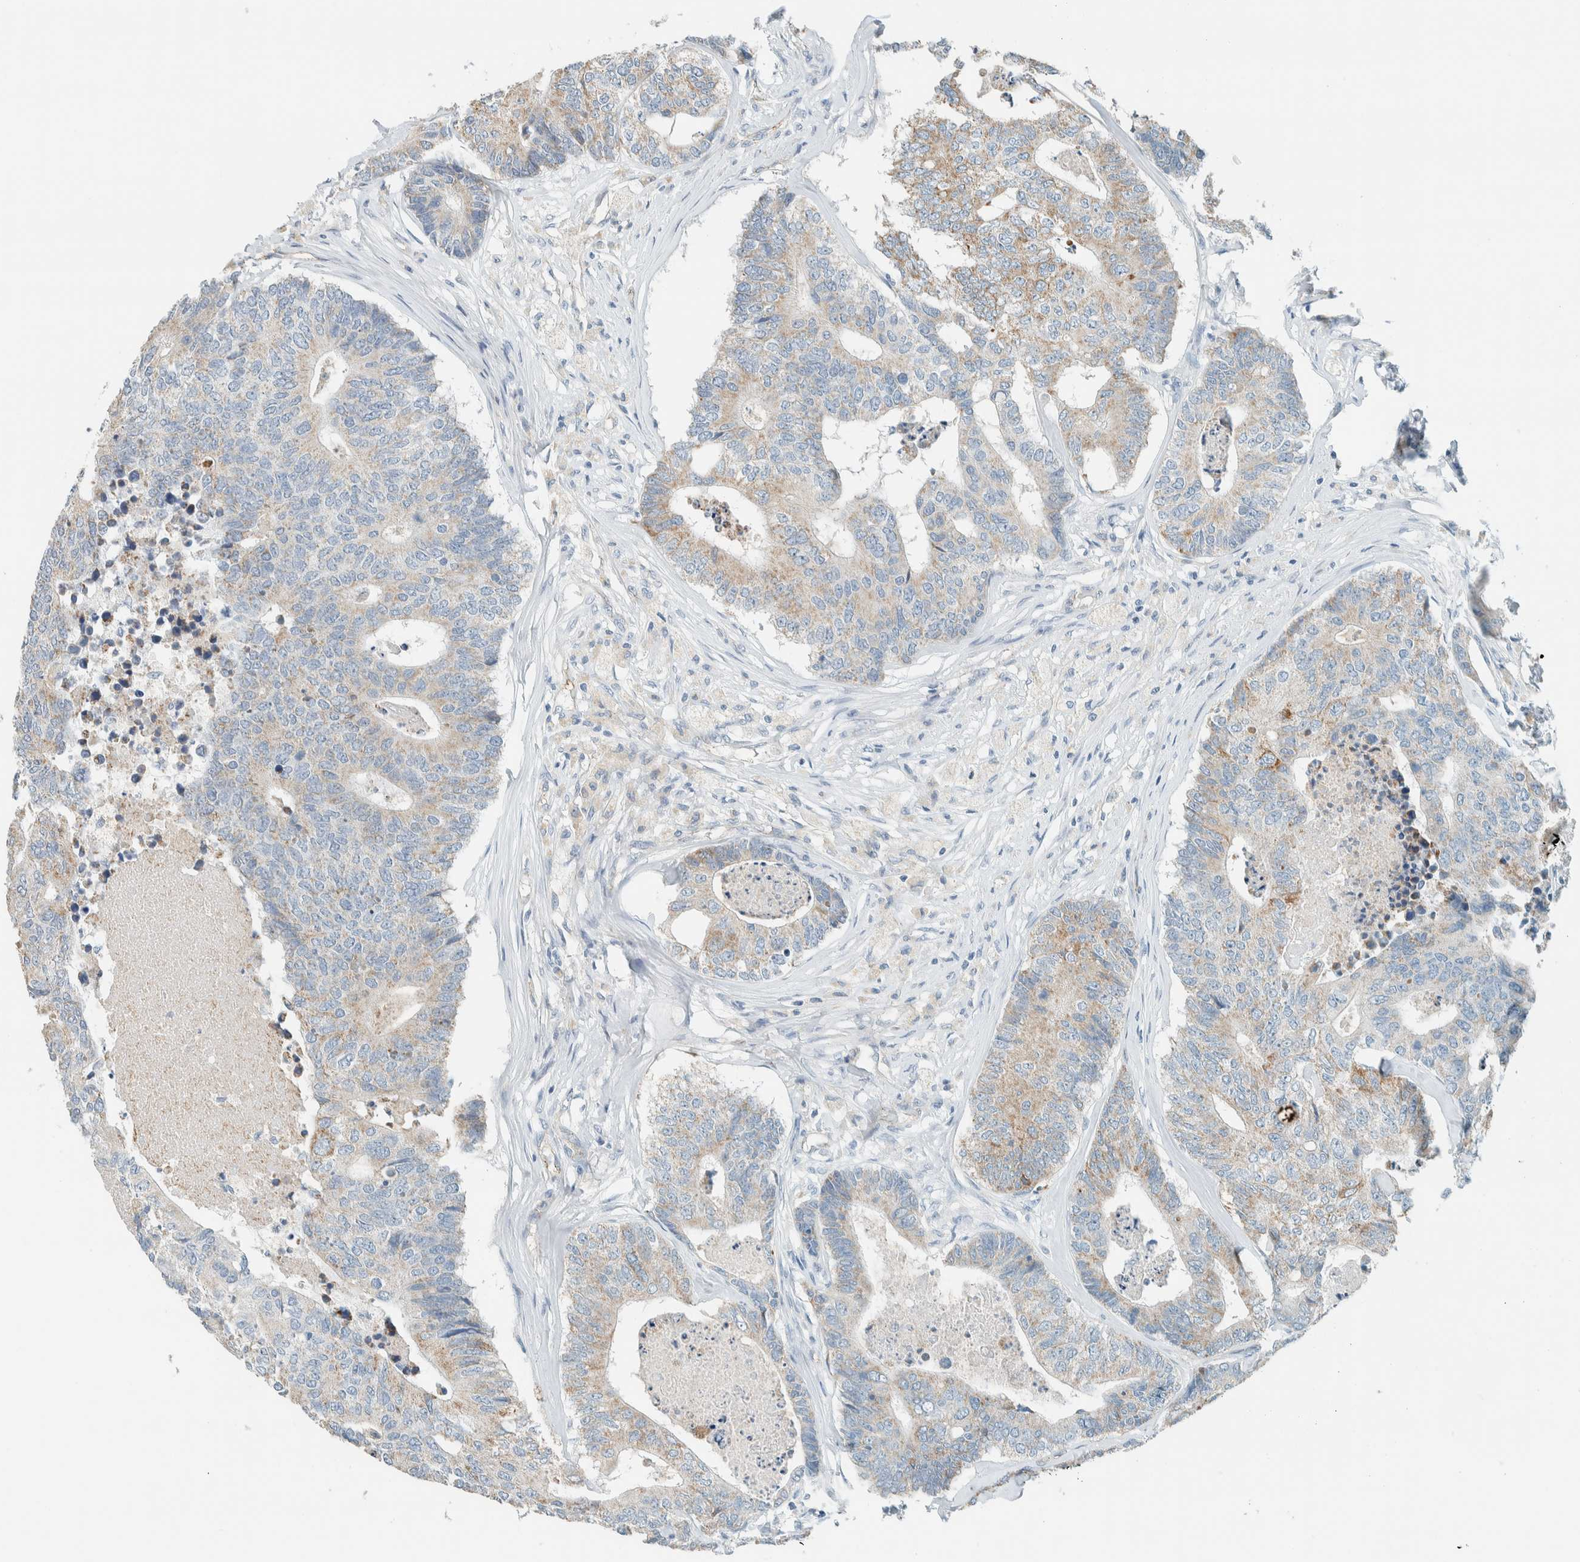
{"staining": {"intensity": "weak", "quantity": "25%-75%", "location": "cytoplasmic/membranous"}, "tissue": "colorectal cancer", "cell_type": "Tumor cells", "image_type": "cancer", "snomed": [{"axis": "morphology", "description": "Adenocarcinoma, NOS"}, {"axis": "topography", "description": "Colon"}], "caption": "Colorectal cancer stained for a protein displays weak cytoplasmic/membranous positivity in tumor cells. (DAB (3,3'-diaminobenzidine) = brown stain, brightfield microscopy at high magnification).", "gene": "SLFN12", "patient": {"sex": "female", "age": 67}}